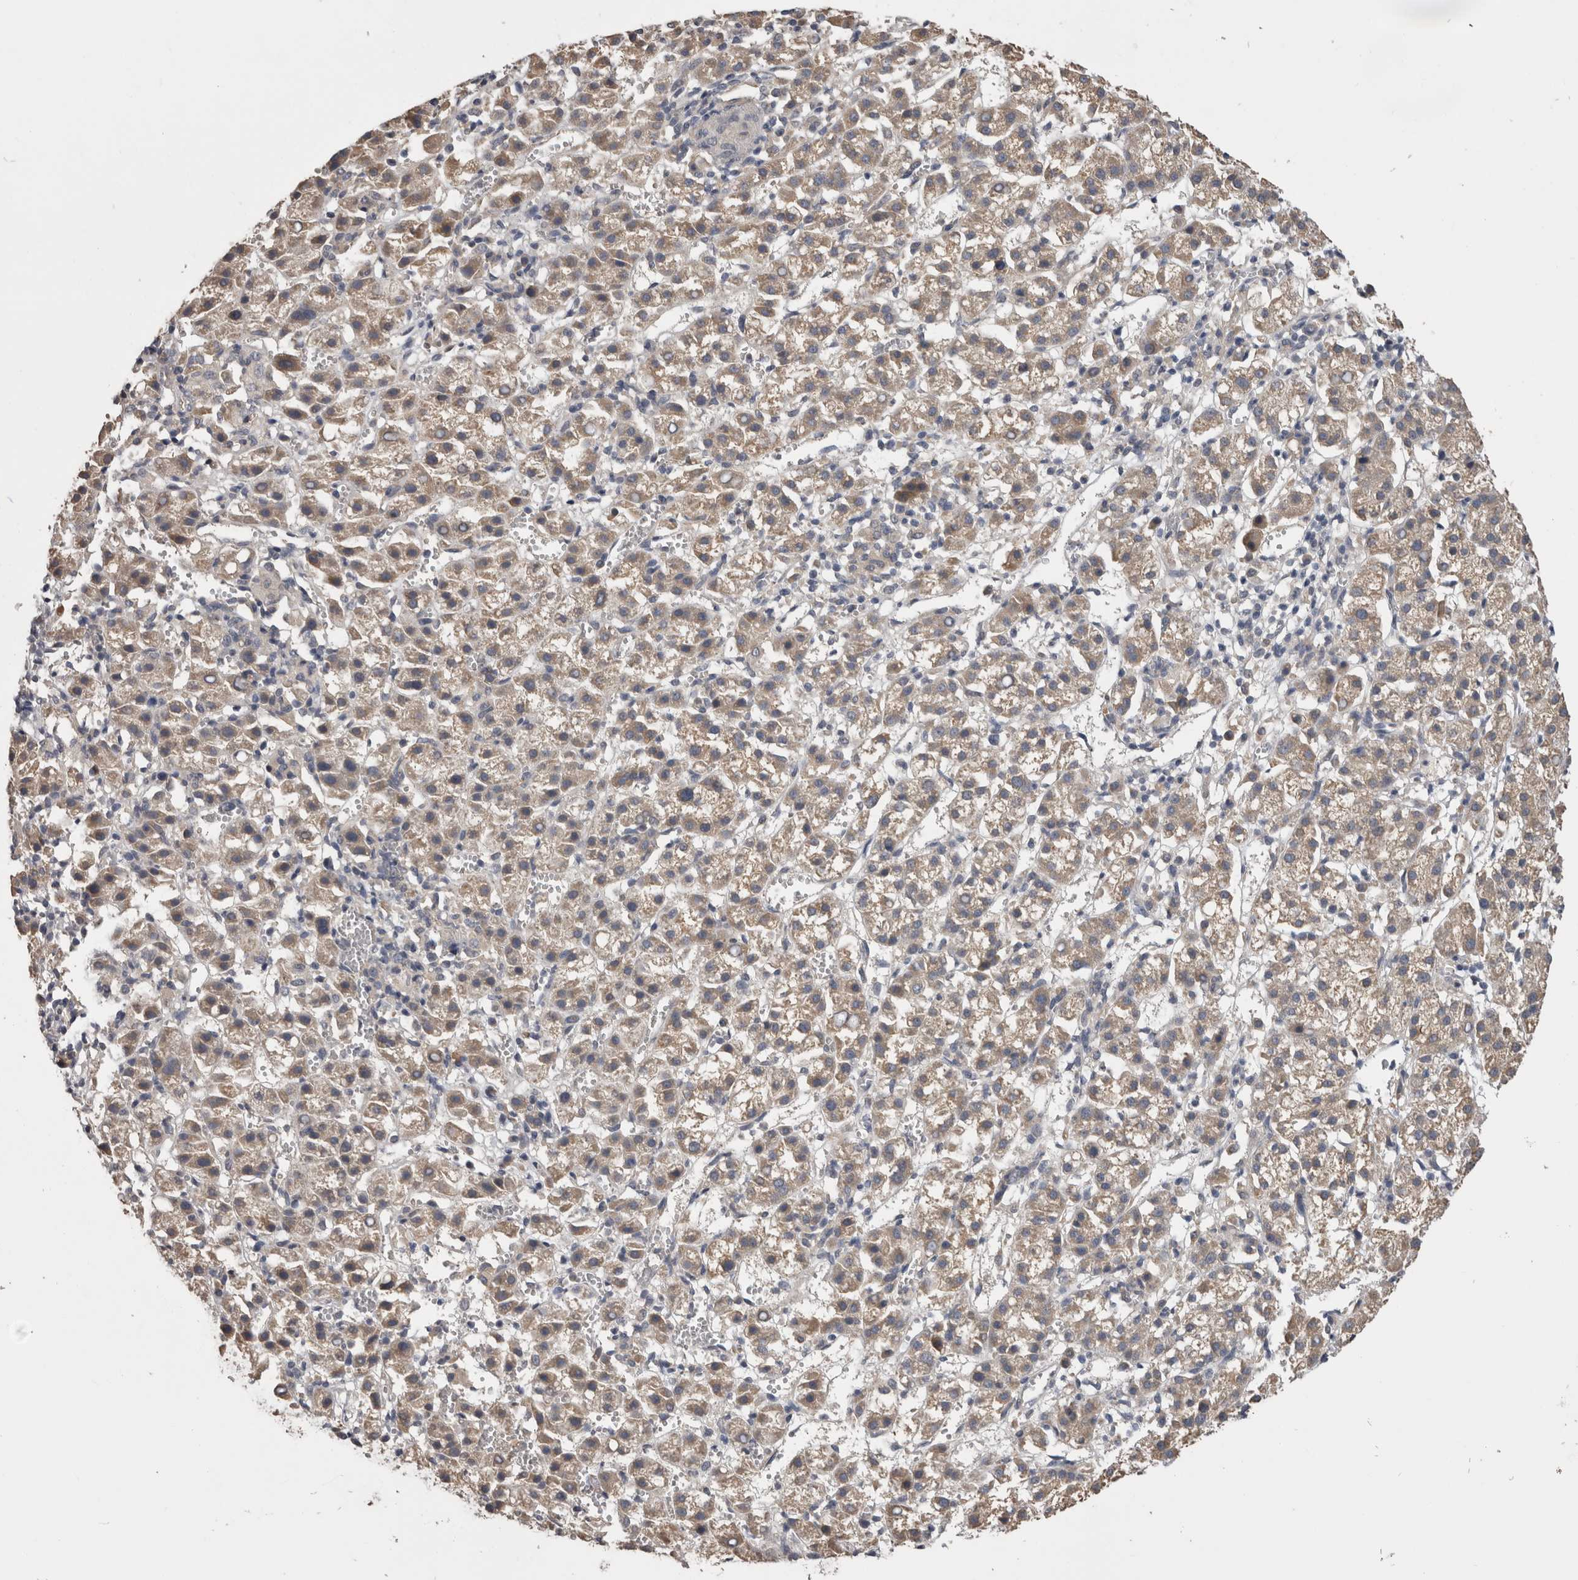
{"staining": {"intensity": "weak", "quantity": ">75%", "location": "cytoplasmic/membranous"}, "tissue": "liver cancer", "cell_type": "Tumor cells", "image_type": "cancer", "snomed": [{"axis": "morphology", "description": "Carcinoma, Hepatocellular, NOS"}, {"axis": "topography", "description": "Liver"}], "caption": "Protein expression analysis of human hepatocellular carcinoma (liver) reveals weak cytoplasmic/membranous positivity in approximately >75% of tumor cells.", "gene": "ANXA13", "patient": {"sex": "female", "age": 58}}